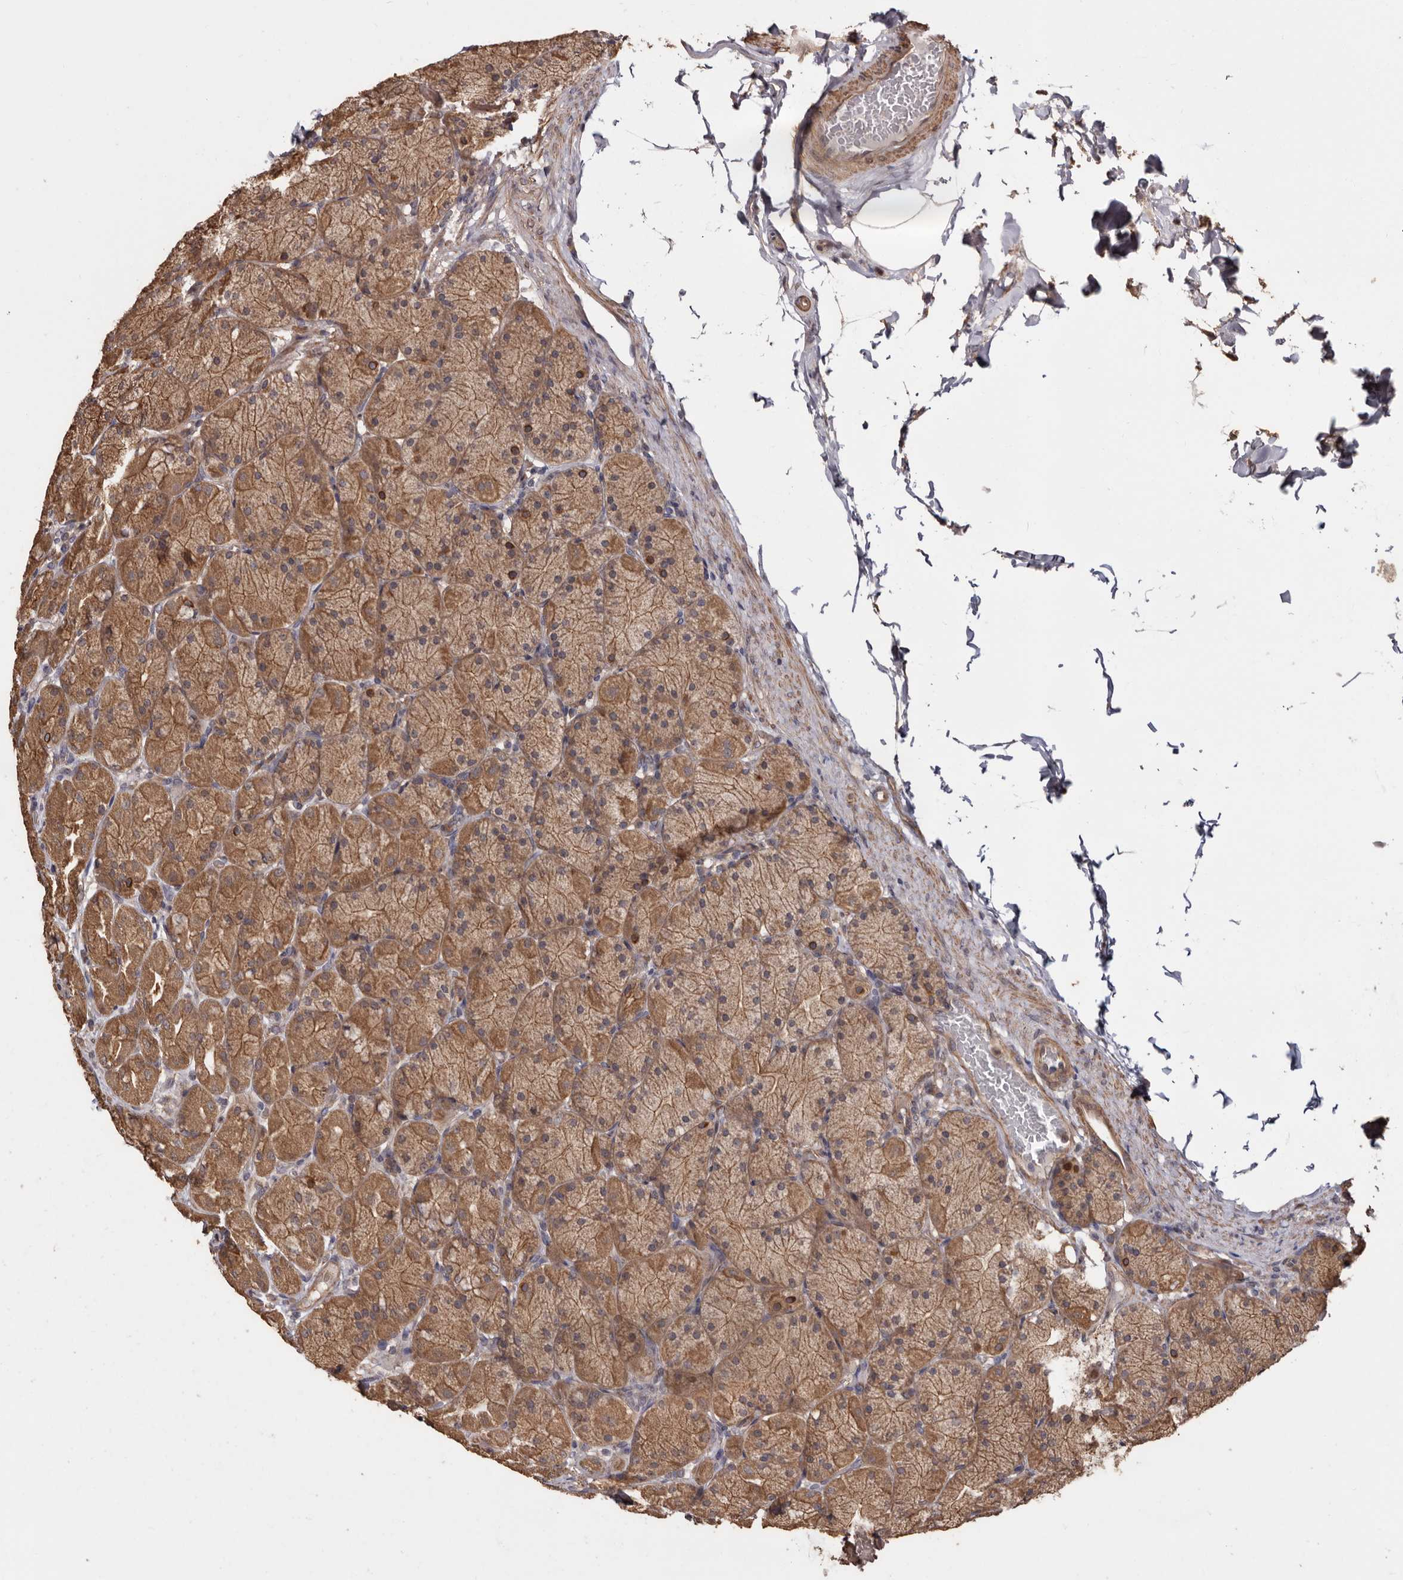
{"staining": {"intensity": "moderate", "quantity": ">75%", "location": "cytoplasmic/membranous"}, "tissue": "stomach", "cell_type": "Glandular cells", "image_type": "normal", "snomed": [{"axis": "morphology", "description": "Normal tissue, NOS"}, {"axis": "topography", "description": "Stomach, upper"}], "caption": "Immunohistochemistry (IHC) staining of normal stomach, which shows medium levels of moderate cytoplasmic/membranous staining in about >75% of glandular cells indicating moderate cytoplasmic/membranous protein positivity. The staining was performed using DAB (brown) for protein detection and nuclei were counterstained in hematoxylin (blue).", "gene": "COQ8B", "patient": {"sex": "female", "age": 56}}